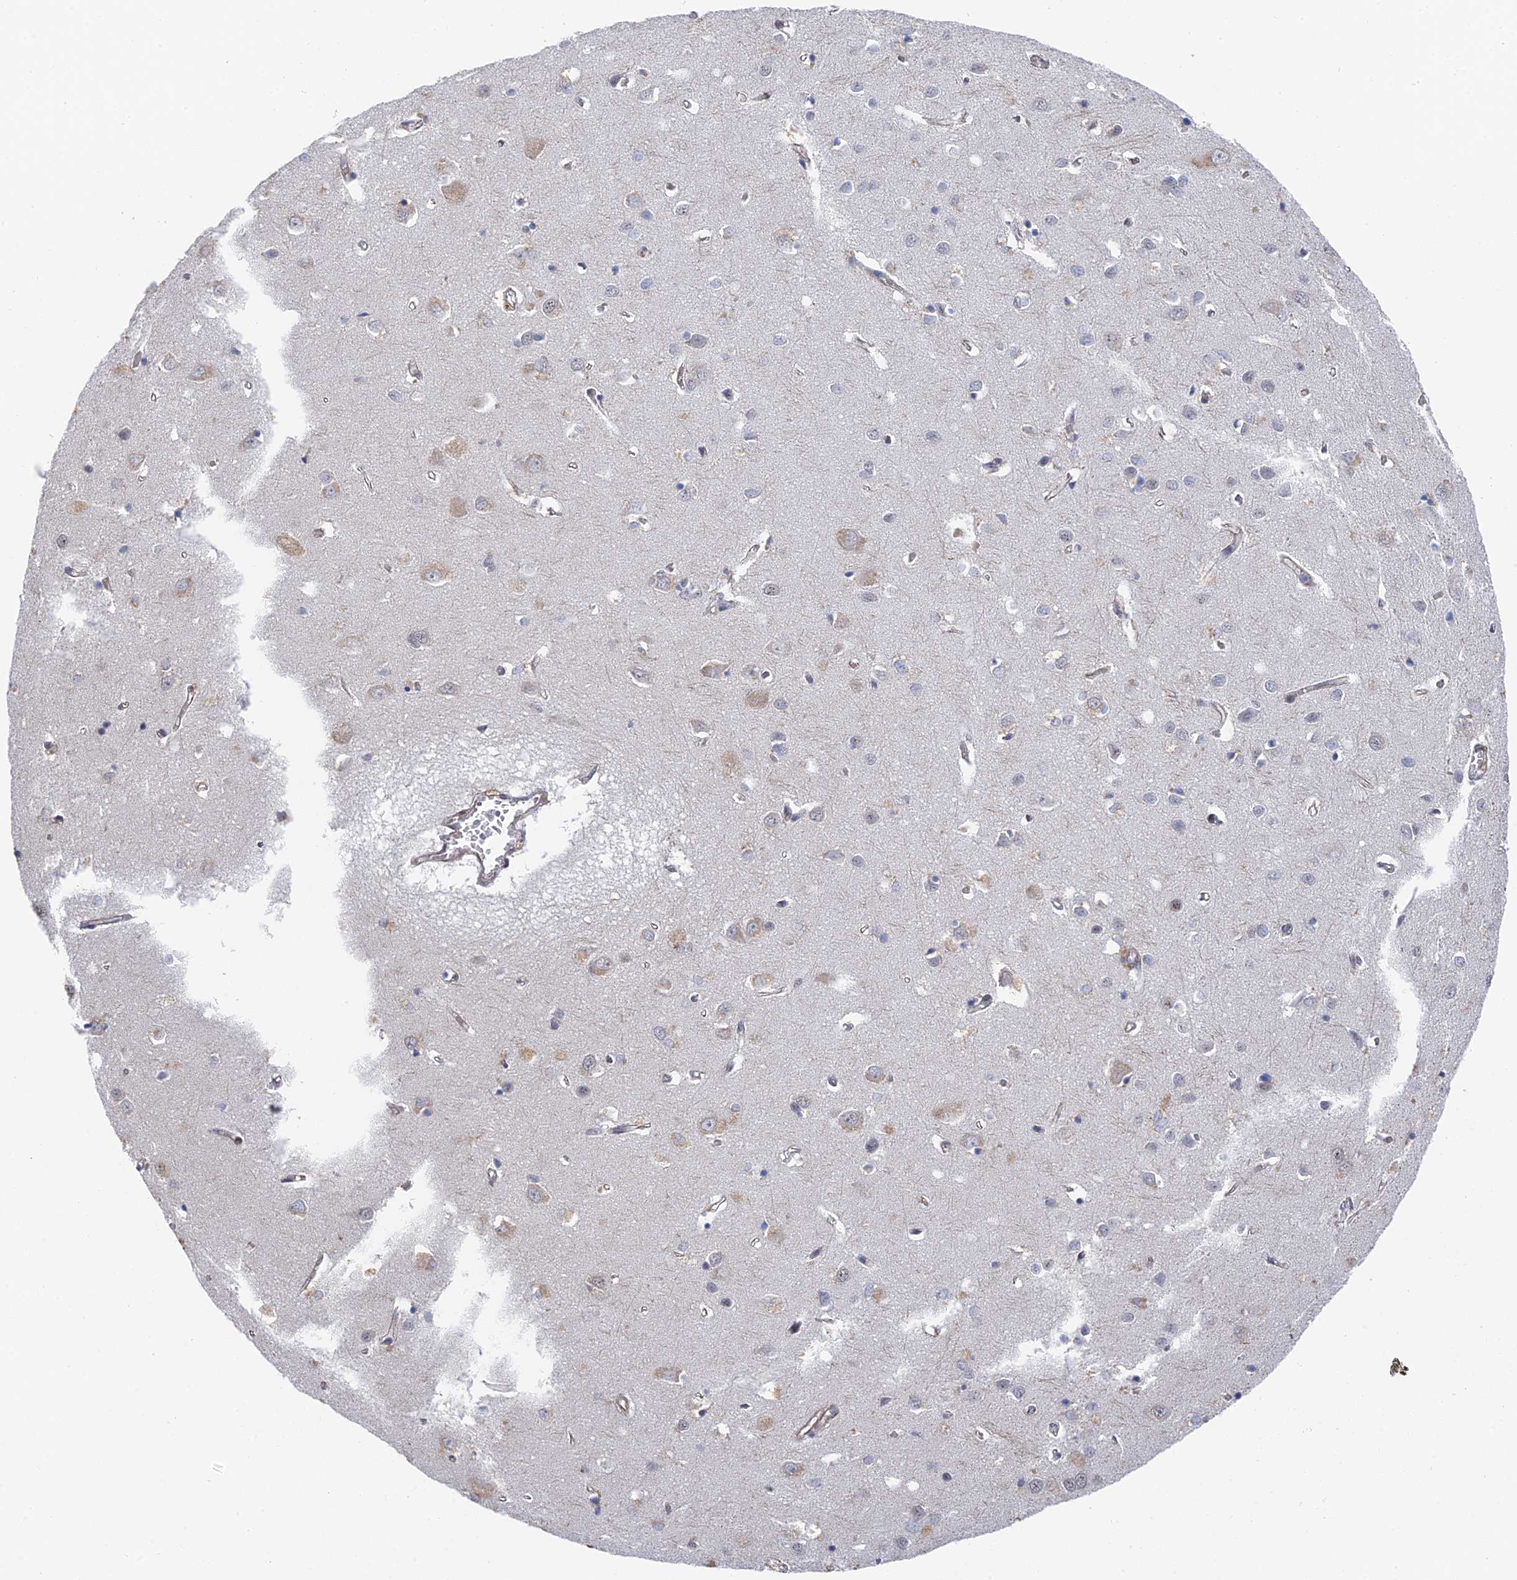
{"staining": {"intensity": "weak", "quantity": ">75%", "location": "cytoplasmic/membranous"}, "tissue": "cerebral cortex", "cell_type": "Endothelial cells", "image_type": "normal", "snomed": [{"axis": "morphology", "description": "Normal tissue, NOS"}, {"axis": "topography", "description": "Cerebral cortex"}], "caption": "This is a histology image of immunohistochemistry staining of normal cerebral cortex, which shows weak expression in the cytoplasmic/membranous of endothelial cells.", "gene": "CFAP92", "patient": {"sex": "female", "age": 64}}